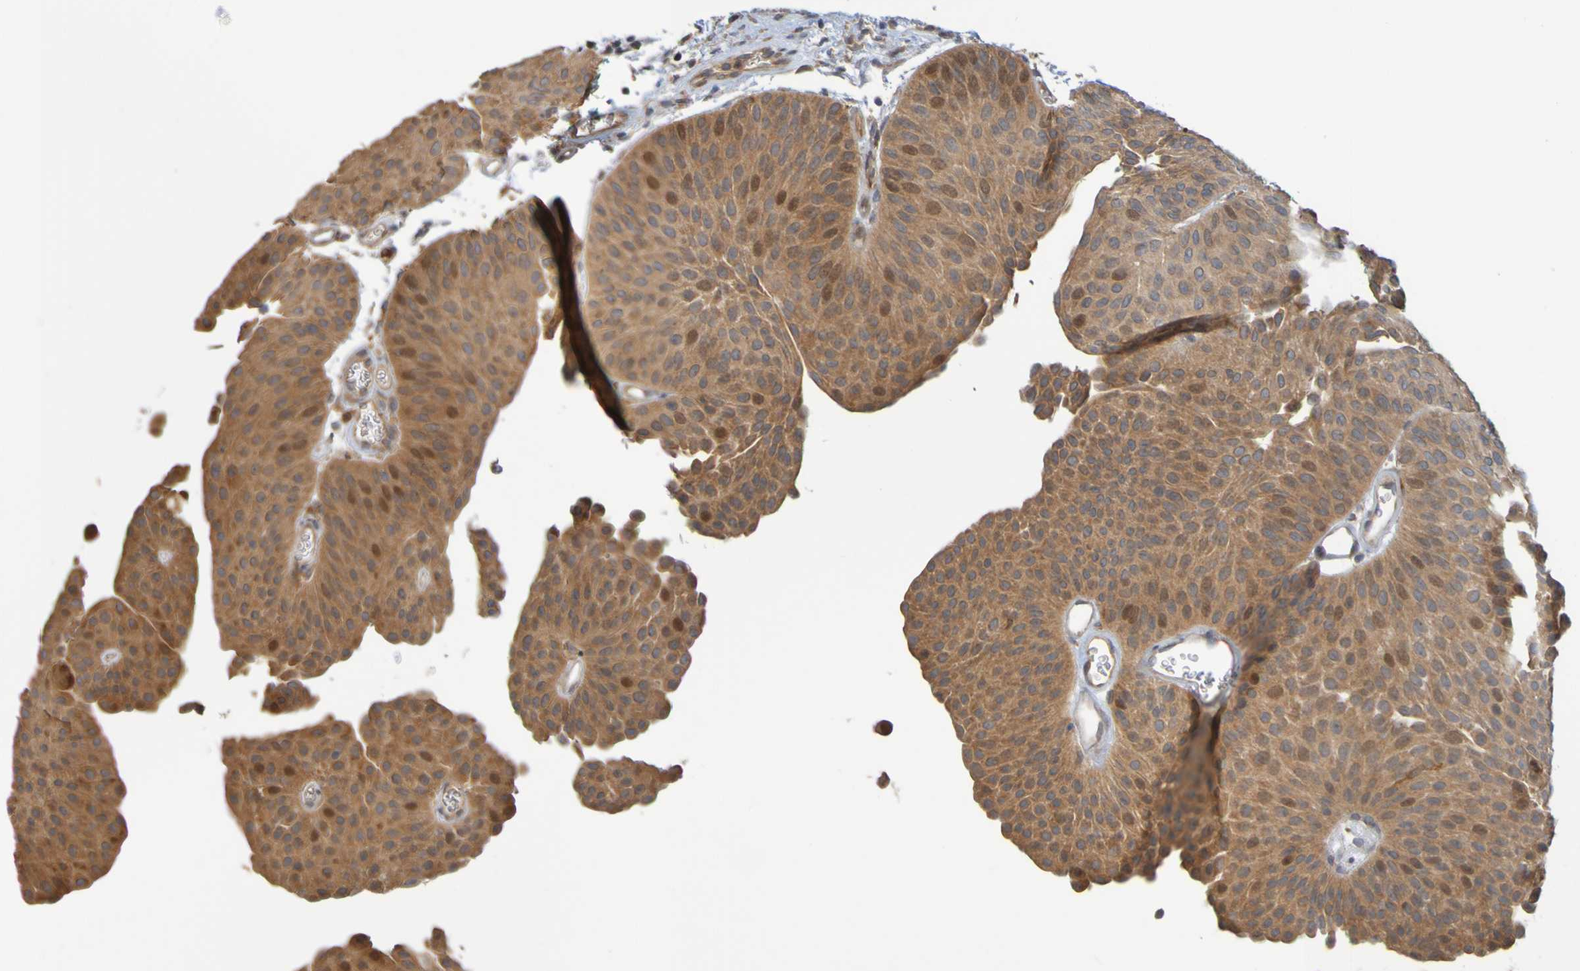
{"staining": {"intensity": "moderate", "quantity": ">75%", "location": "cytoplasmic/membranous,nuclear"}, "tissue": "urothelial cancer", "cell_type": "Tumor cells", "image_type": "cancer", "snomed": [{"axis": "morphology", "description": "Urothelial carcinoma, Low grade"}, {"axis": "topography", "description": "Urinary bladder"}], "caption": "Immunohistochemistry micrograph of neoplastic tissue: human urothelial cancer stained using immunohistochemistry displays medium levels of moderate protein expression localized specifically in the cytoplasmic/membranous and nuclear of tumor cells, appearing as a cytoplasmic/membranous and nuclear brown color.", "gene": "NAV2", "patient": {"sex": "female", "age": 60}}